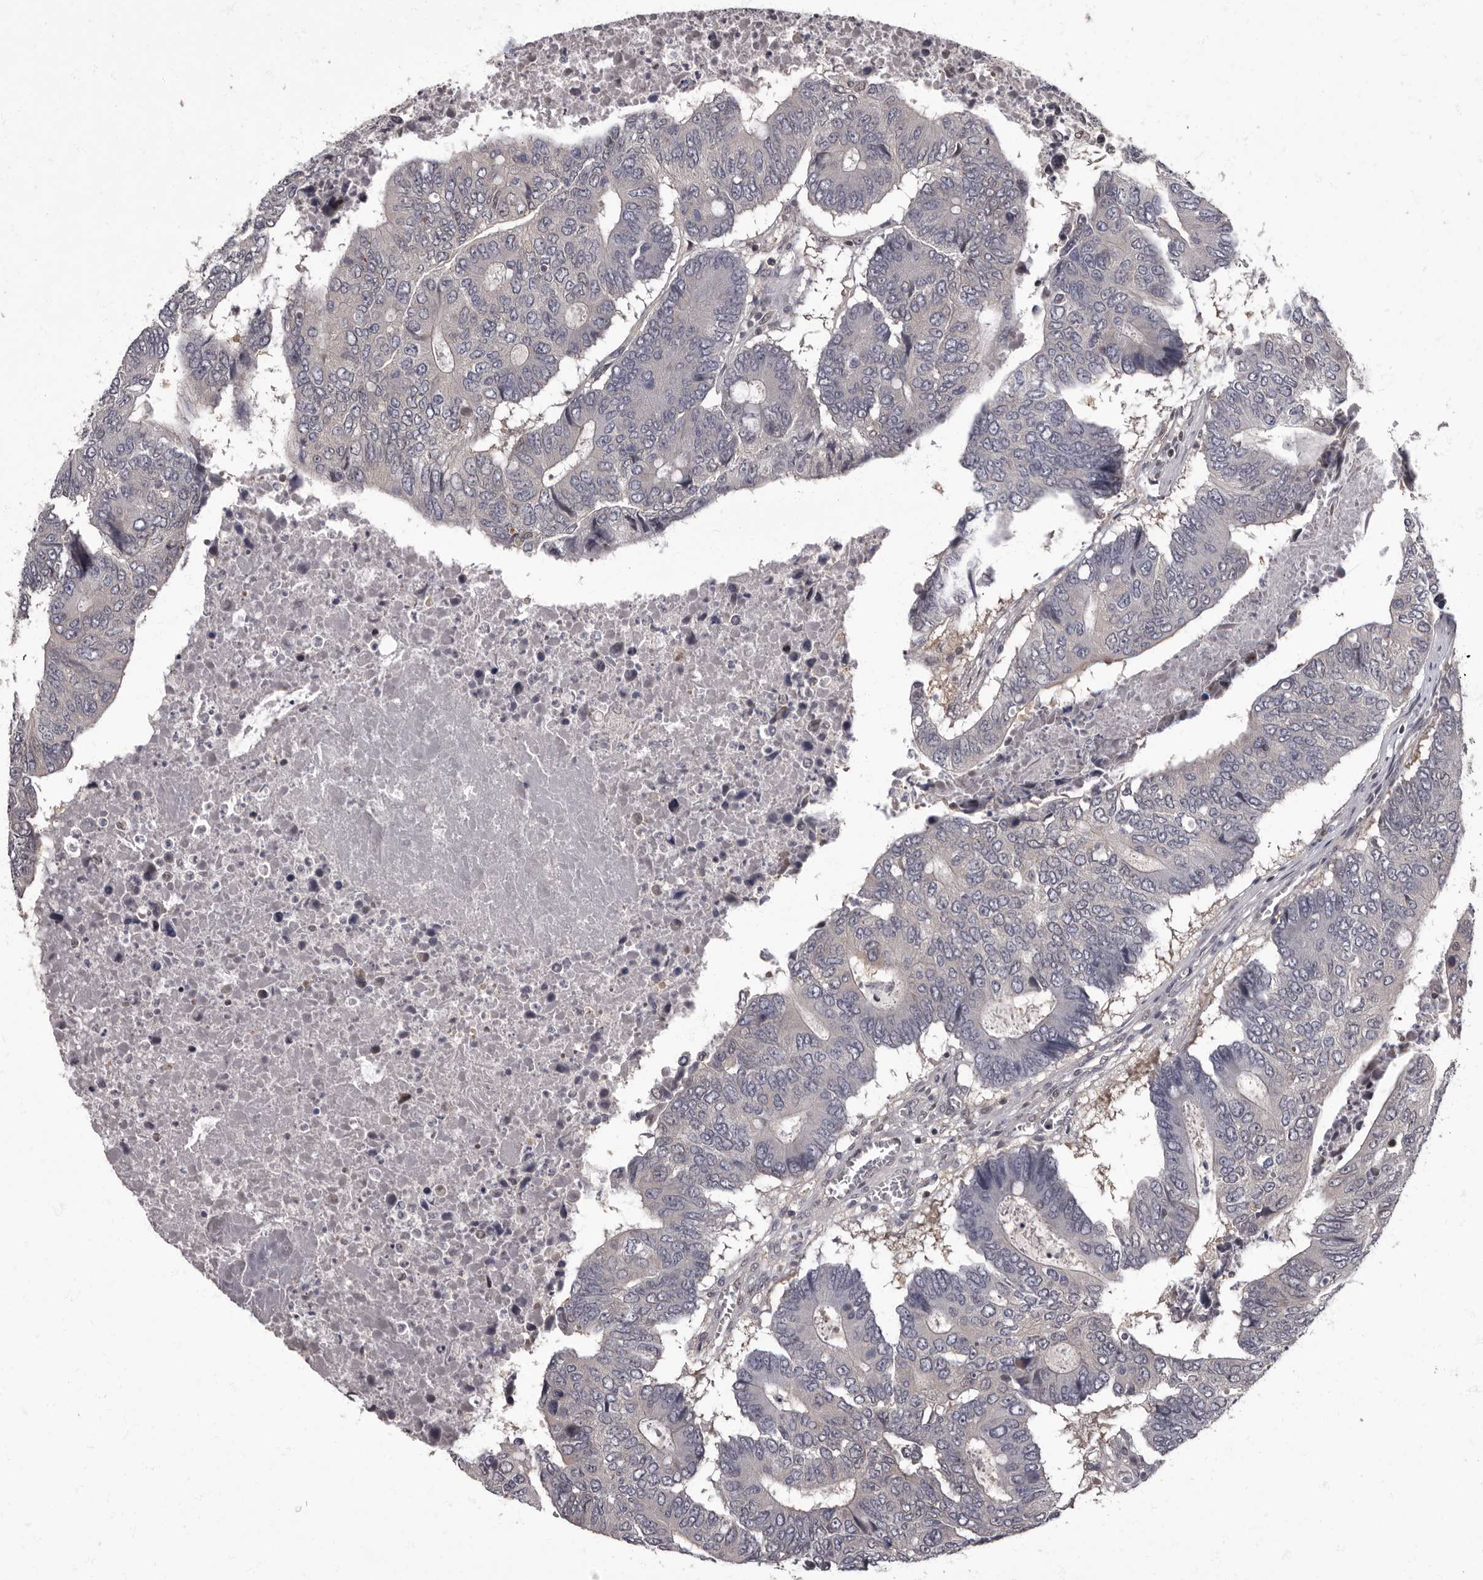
{"staining": {"intensity": "negative", "quantity": "none", "location": "none"}, "tissue": "colorectal cancer", "cell_type": "Tumor cells", "image_type": "cancer", "snomed": [{"axis": "morphology", "description": "Adenocarcinoma, NOS"}, {"axis": "topography", "description": "Colon"}], "caption": "Image shows no significant protein positivity in tumor cells of colorectal cancer (adenocarcinoma). (DAB (3,3'-diaminobenzidine) immunohistochemistry (IHC) with hematoxylin counter stain).", "gene": "C1orf50", "patient": {"sex": "male", "age": 87}}